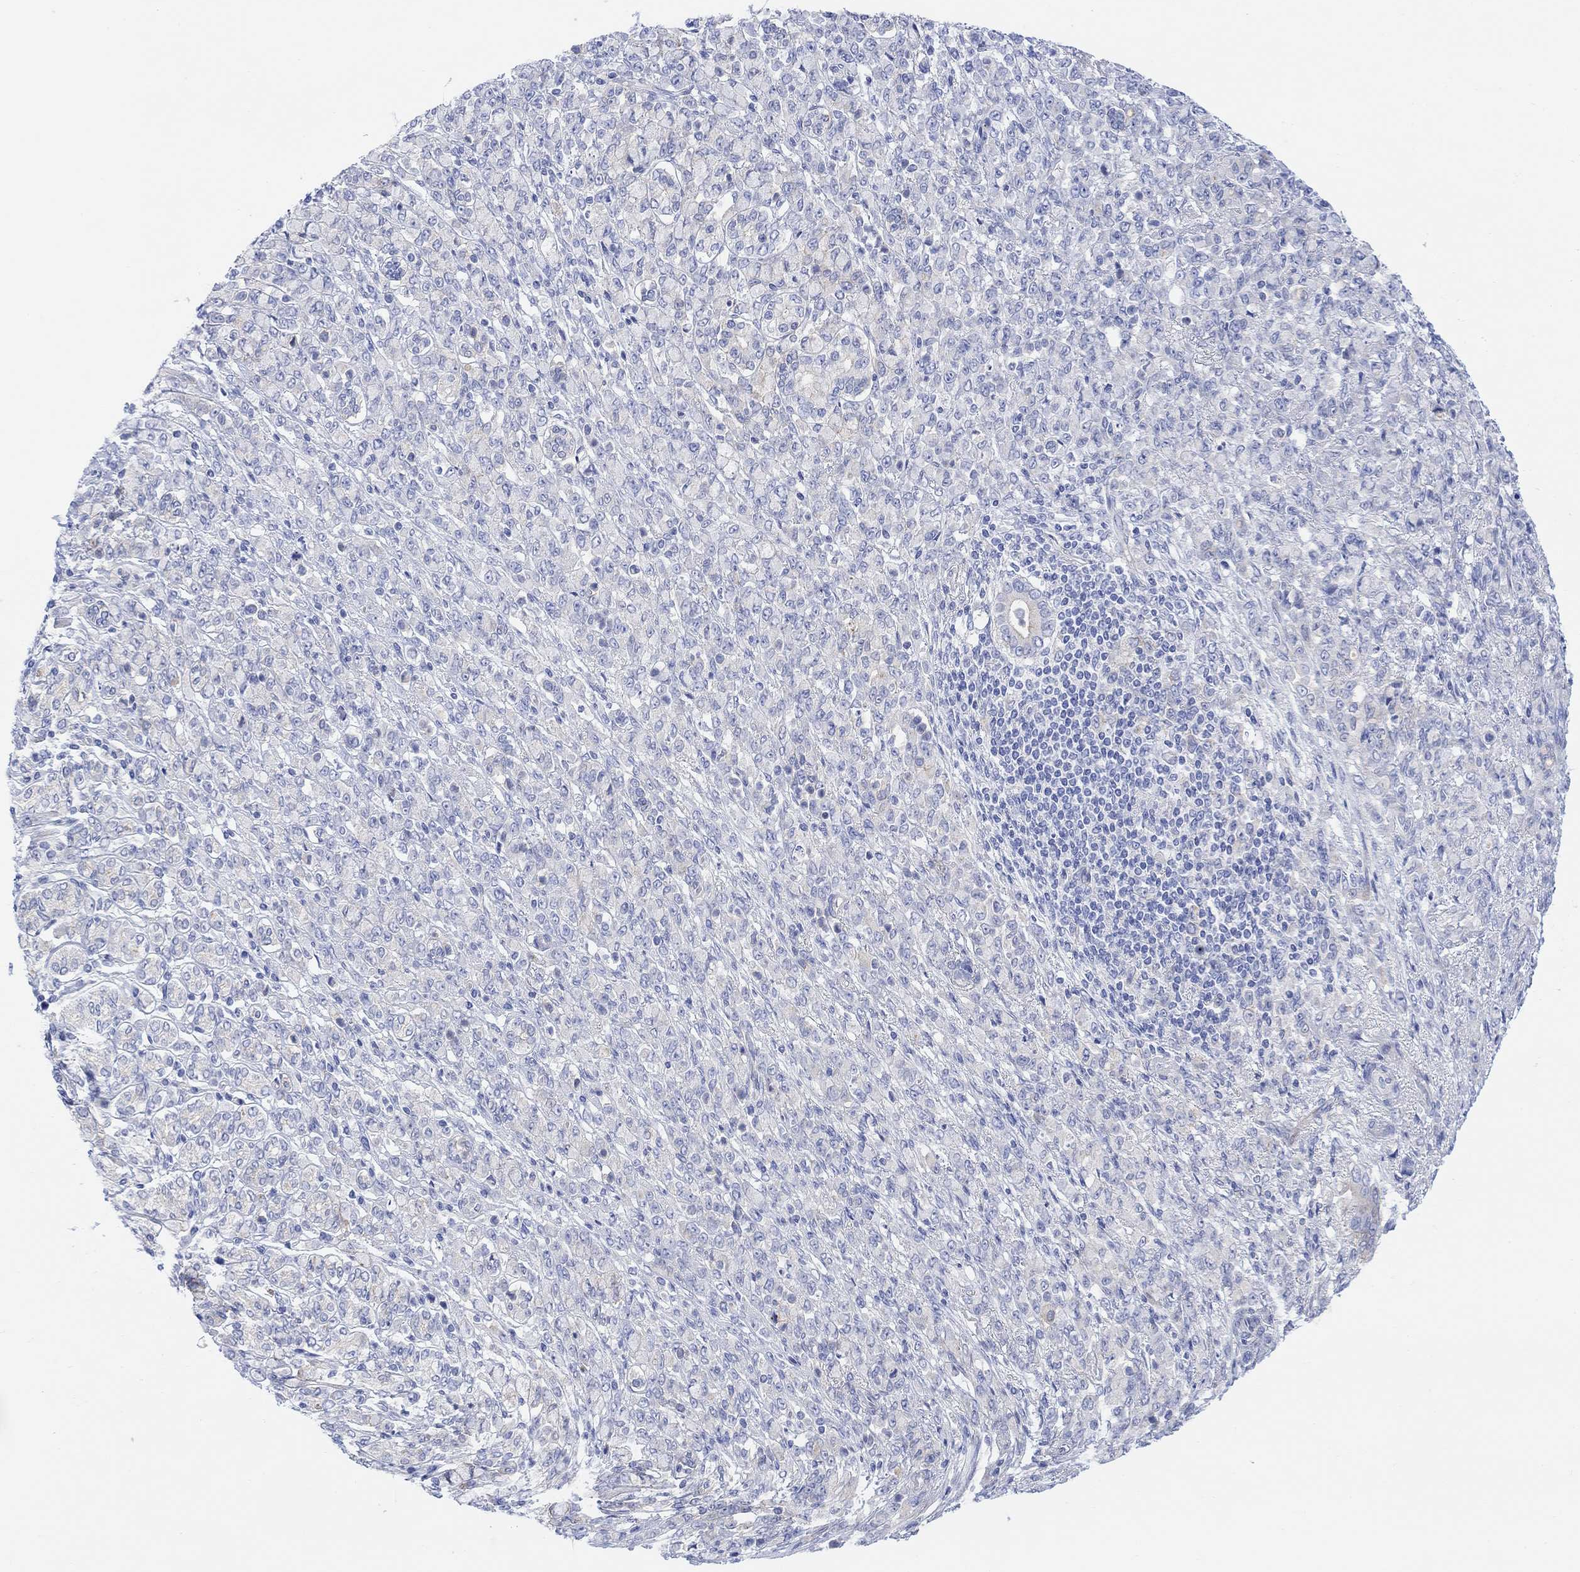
{"staining": {"intensity": "negative", "quantity": "none", "location": "none"}, "tissue": "stomach cancer", "cell_type": "Tumor cells", "image_type": "cancer", "snomed": [{"axis": "morphology", "description": "Normal tissue, NOS"}, {"axis": "morphology", "description": "Adenocarcinoma, NOS"}, {"axis": "topography", "description": "Stomach"}], "caption": "Immunohistochemical staining of human adenocarcinoma (stomach) demonstrates no significant expression in tumor cells.", "gene": "TLDC2", "patient": {"sex": "female", "age": 79}}